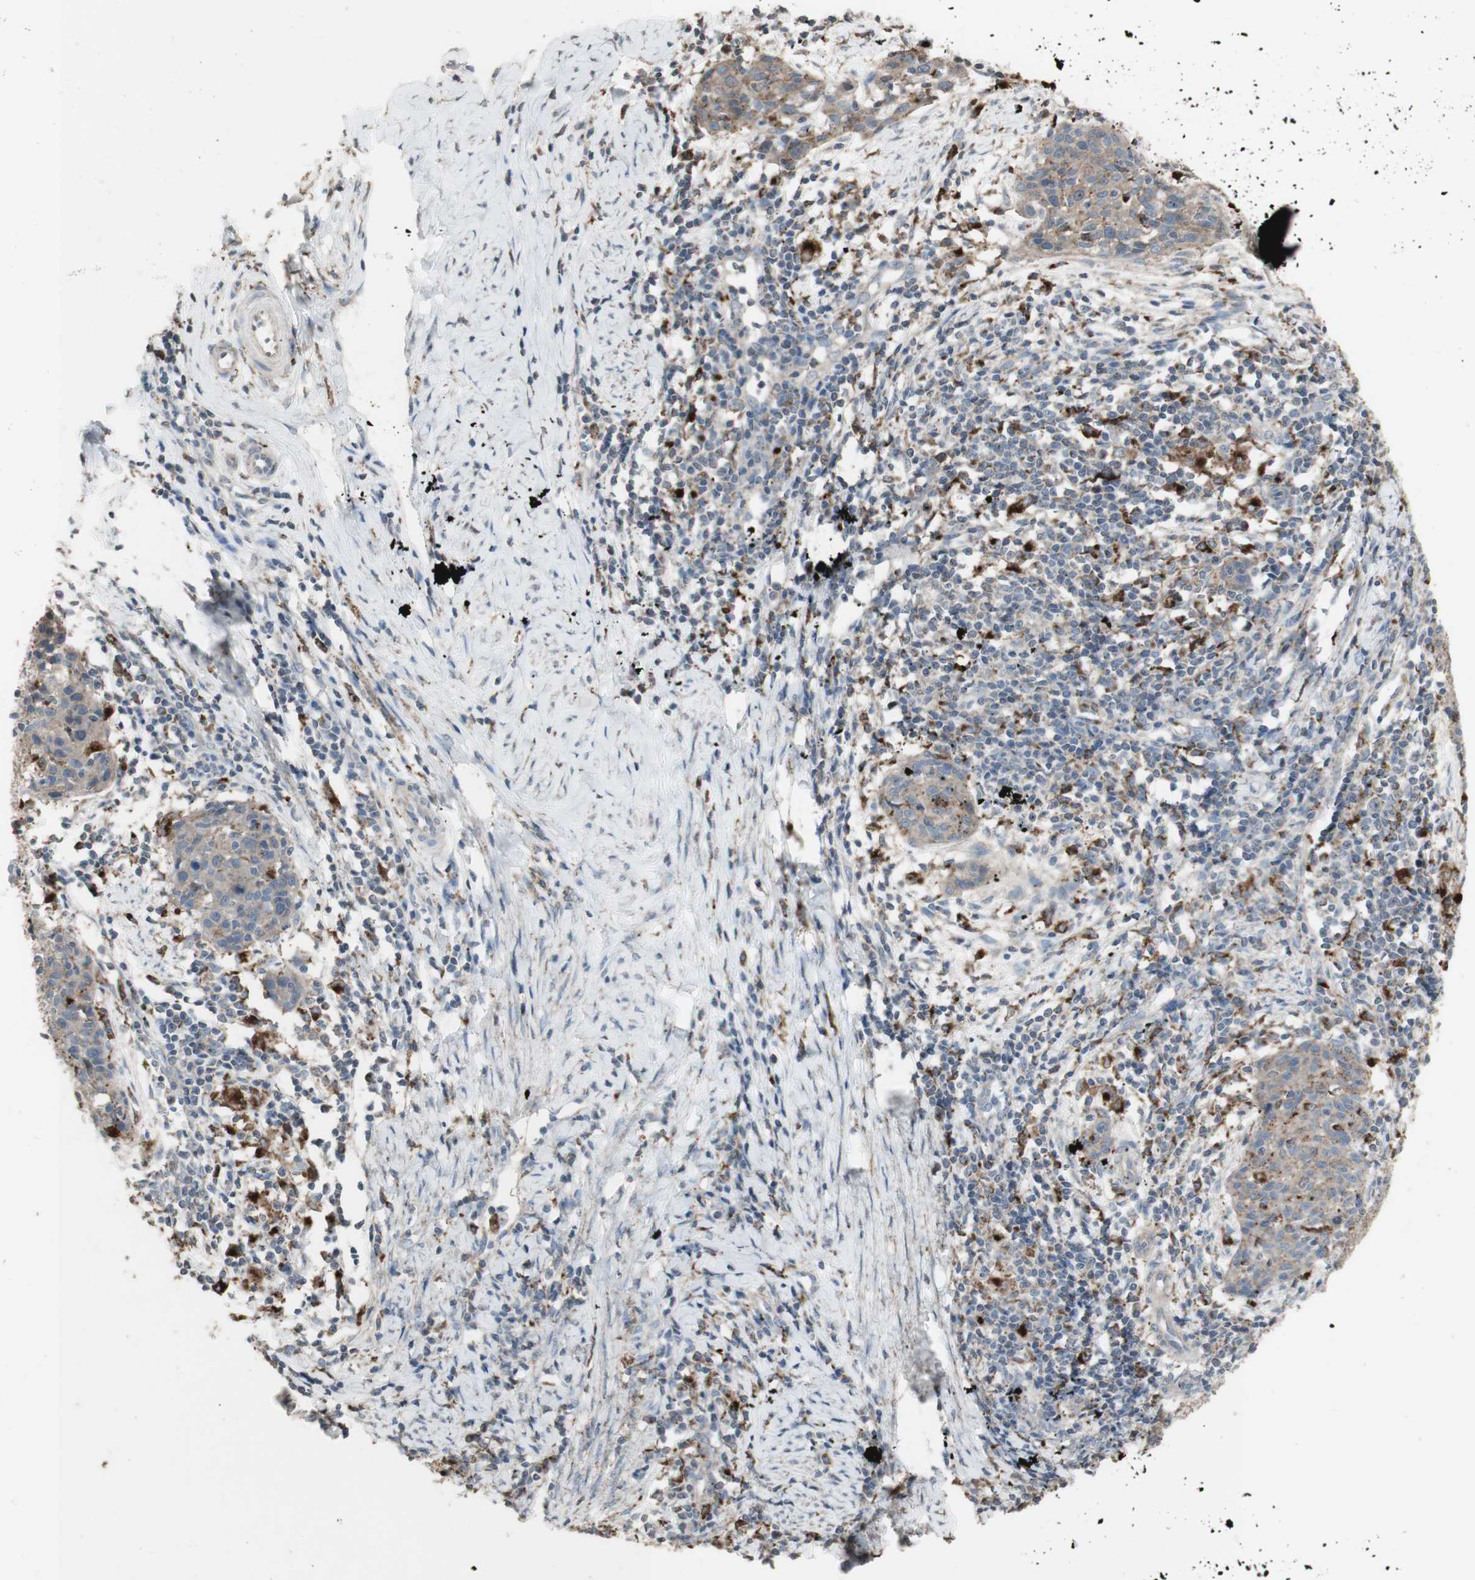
{"staining": {"intensity": "moderate", "quantity": ">75%", "location": "cytoplasmic/membranous"}, "tissue": "cervical cancer", "cell_type": "Tumor cells", "image_type": "cancer", "snomed": [{"axis": "morphology", "description": "Squamous cell carcinoma, NOS"}, {"axis": "topography", "description": "Cervix"}], "caption": "Immunohistochemical staining of cervical squamous cell carcinoma reveals moderate cytoplasmic/membranous protein expression in approximately >75% of tumor cells.", "gene": "ATP6V1E1", "patient": {"sex": "female", "age": 38}}